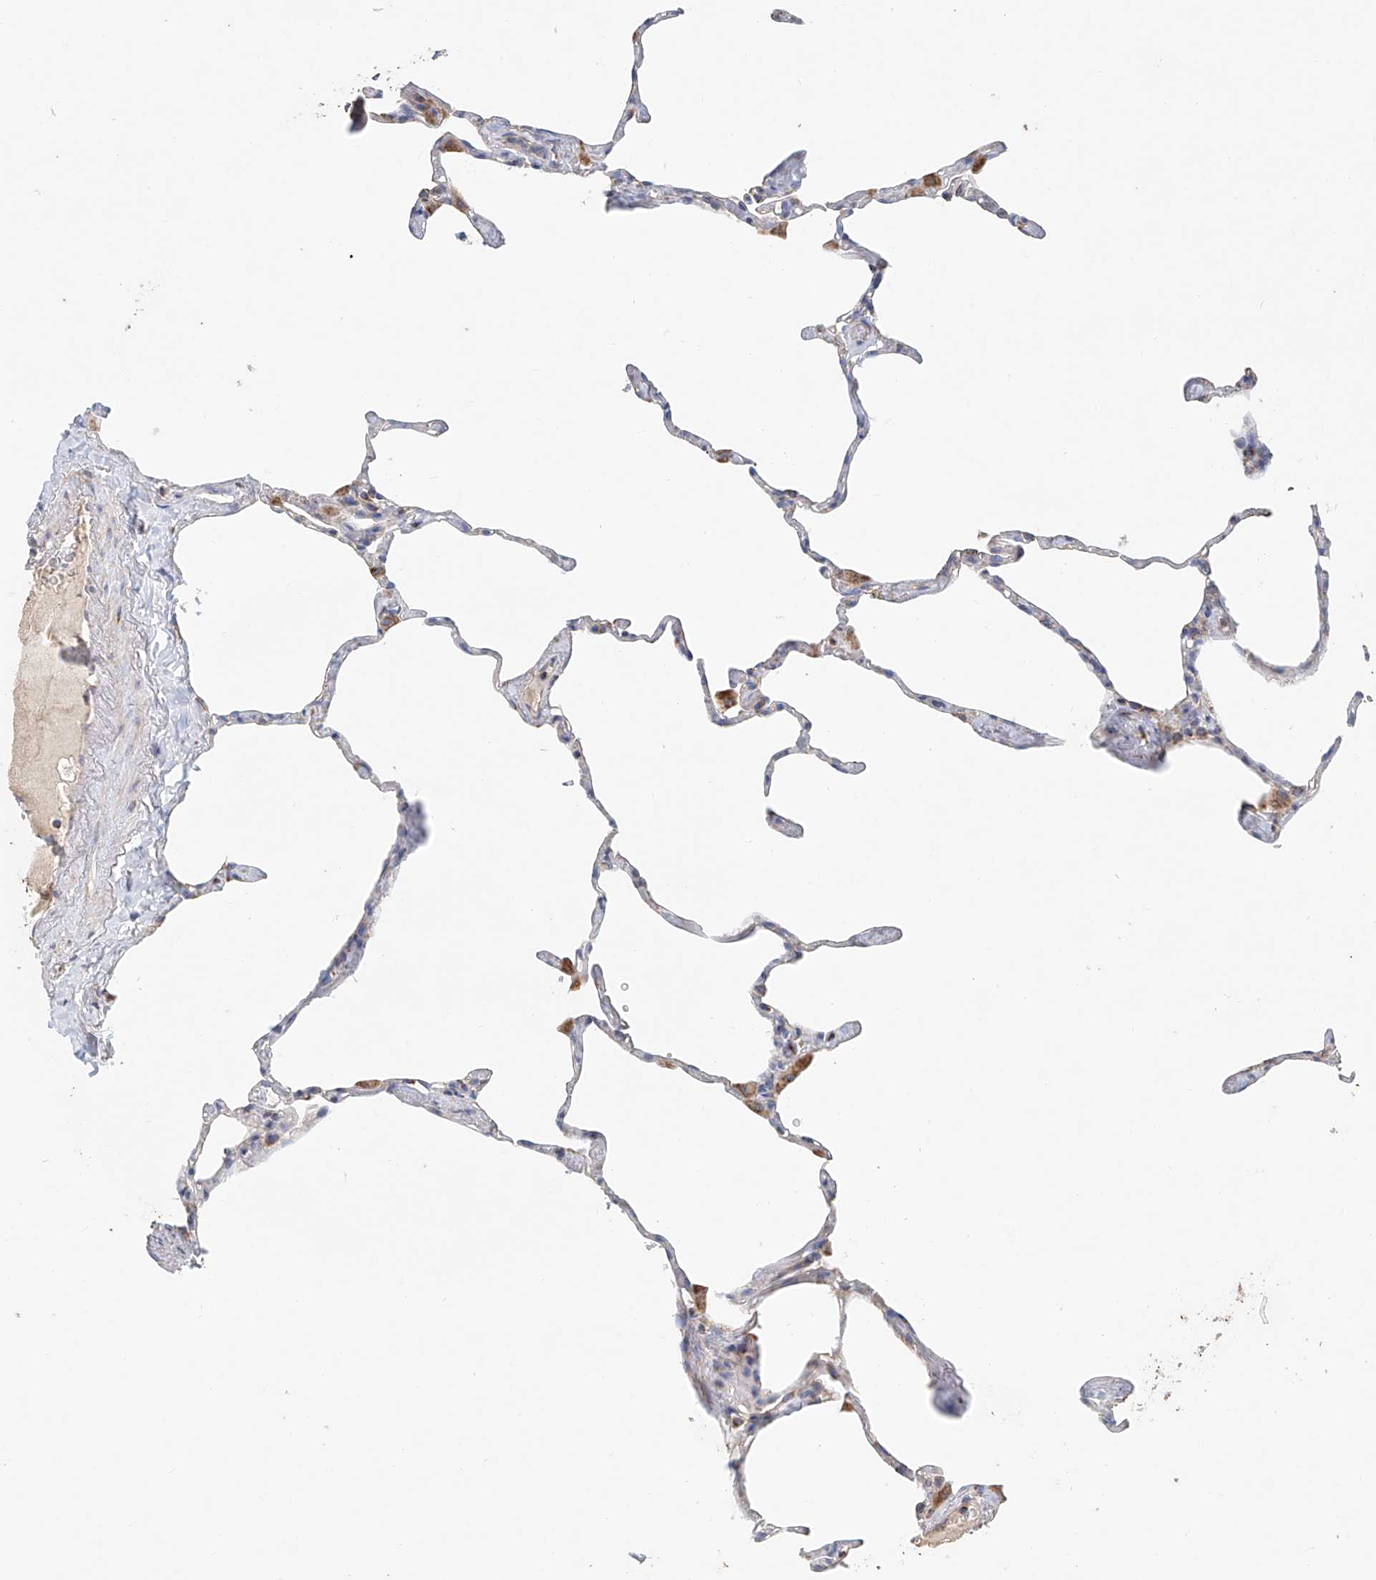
{"staining": {"intensity": "moderate", "quantity": "<25%", "location": "cytoplasmic/membranous"}, "tissue": "lung", "cell_type": "Alveolar cells", "image_type": "normal", "snomed": [{"axis": "morphology", "description": "Normal tissue, NOS"}, {"axis": "topography", "description": "Lung"}], "caption": "Lung stained with DAB (3,3'-diaminobenzidine) IHC displays low levels of moderate cytoplasmic/membranous staining in approximately <25% of alveolar cells. Nuclei are stained in blue.", "gene": "MCL1", "patient": {"sex": "male", "age": 65}}